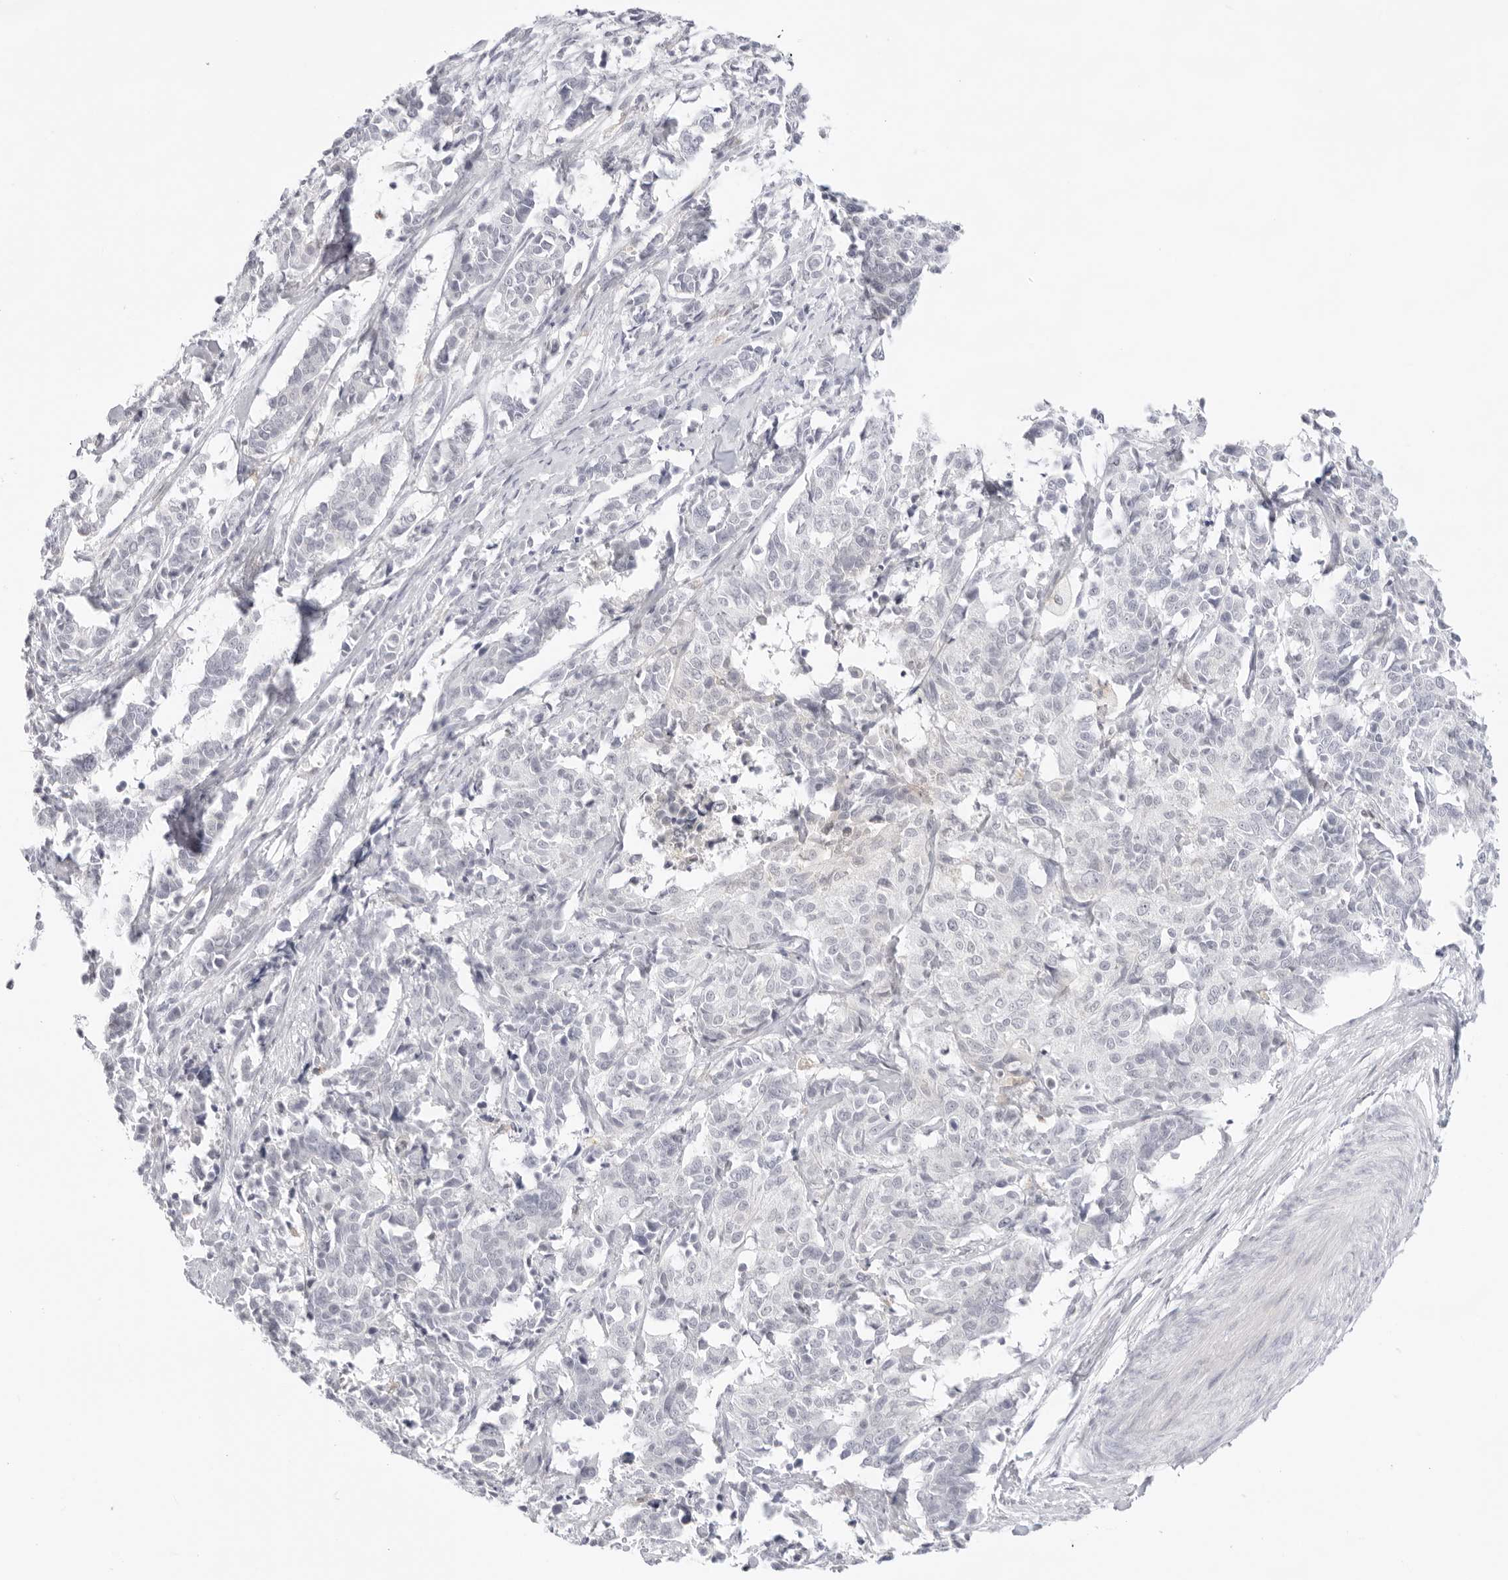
{"staining": {"intensity": "negative", "quantity": "none", "location": "none"}, "tissue": "cervical cancer", "cell_type": "Tumor cells", "image_type": "cancer", "snomed": [{"axis": "morphology", "description": "Normal tissue, NOS"}, {"axis": "morphology", "description": "Squamous cell carcinoma, NOS"}, {"axis": "topography", "description": "Cervix"}], "caption": "This is a micrograph of IHC staining of cervical cancer (squamous cell carcinoma), which shows no staining in tumor cells.", "gene": "TNFRSF14", "patient": {"sex": "female", "age": 35}}